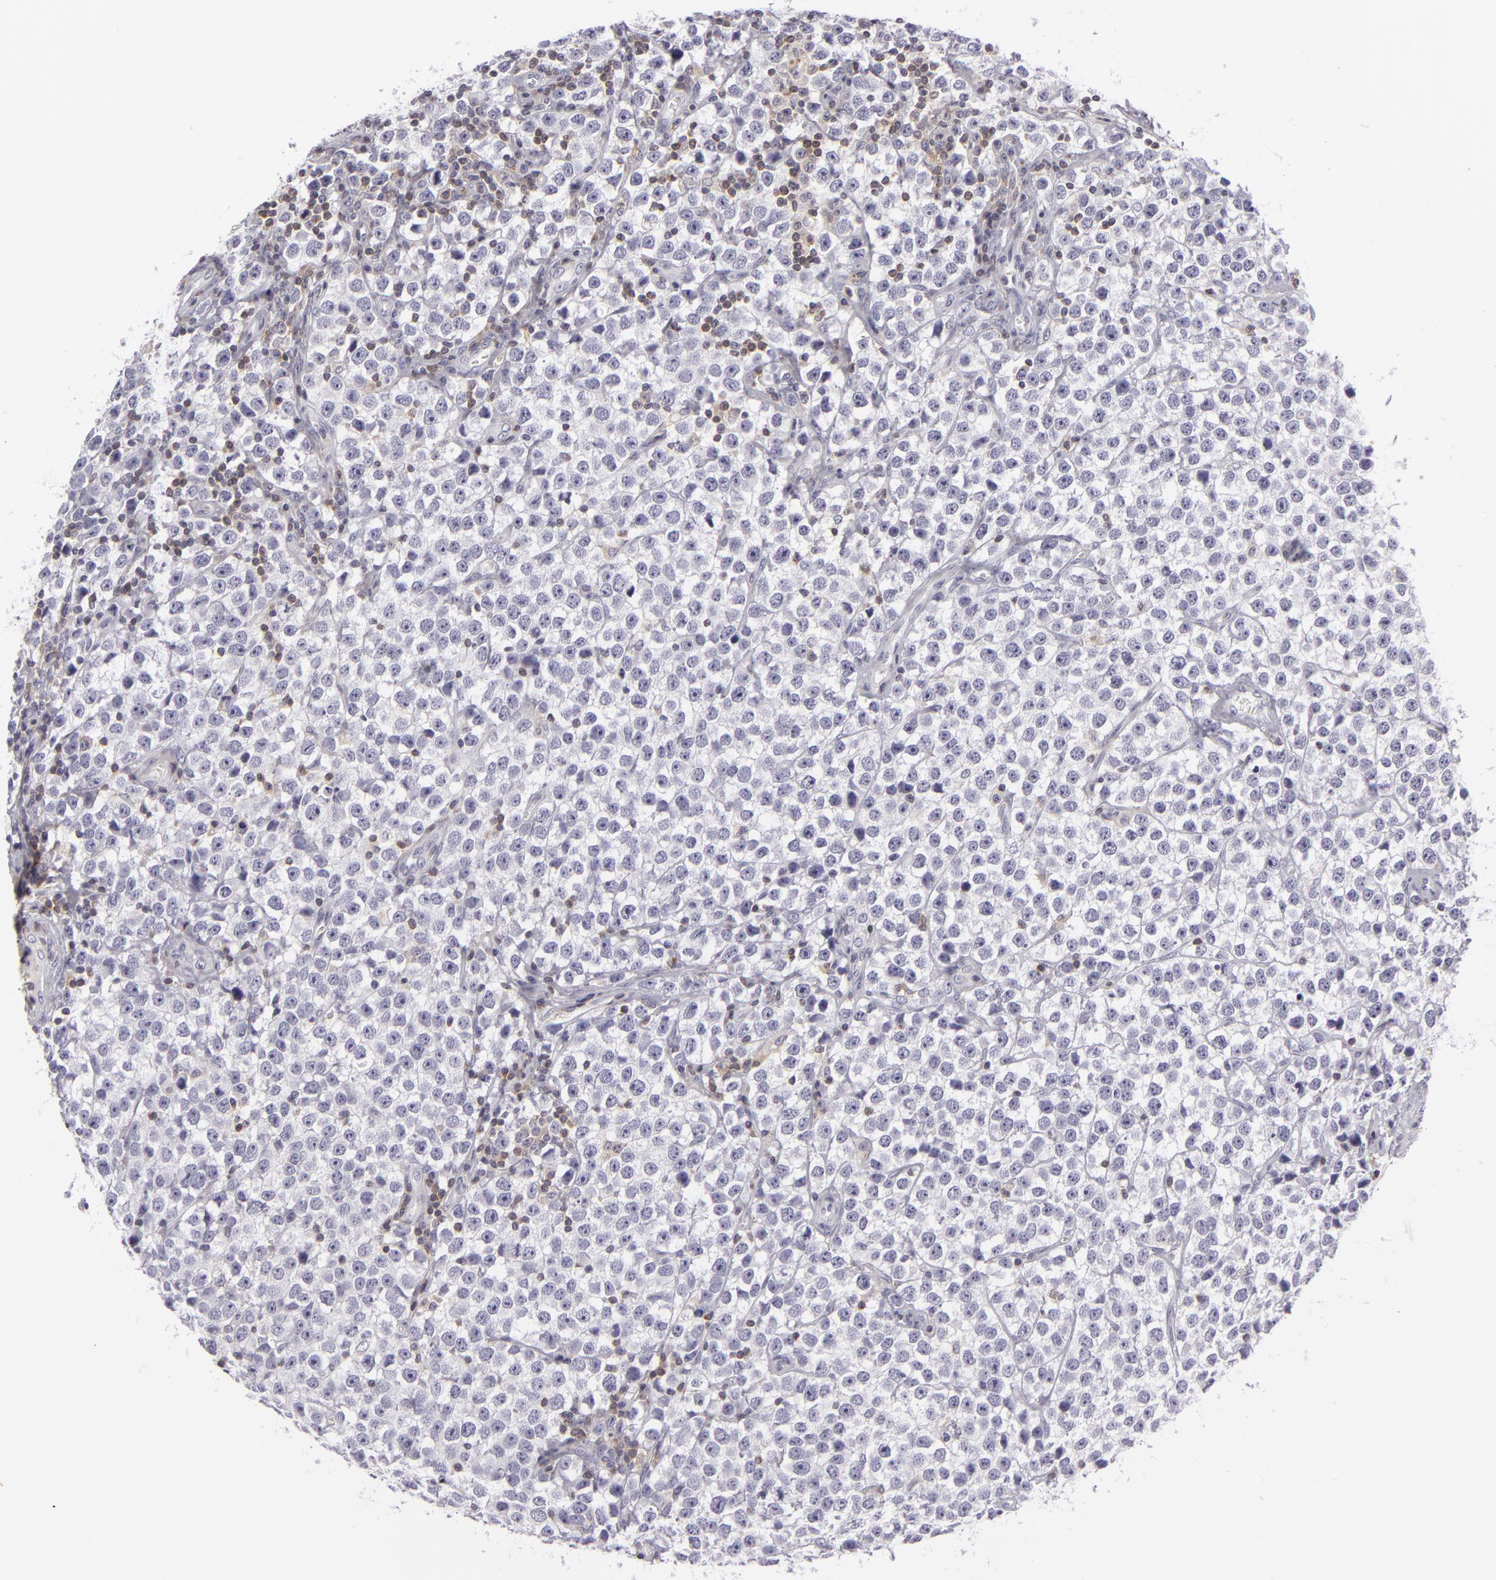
{"staining": {"intensity": "negative", "quantity": "none", "location": "none"}, "tissue": "testis cancer", "cell_type": "Tumor cells", "image_type": "cancer", "snomed": [{"axis": "morphology", "description": "Seminoma, NOS"}, {"axis": "topography", "description": "Testis"}], "caption": "Micrograph shows no significant protein staining in tumor cells of seminoma (testis).", "gene": "KCNAB2", "patient": {"sex": "male", "age": 25}}